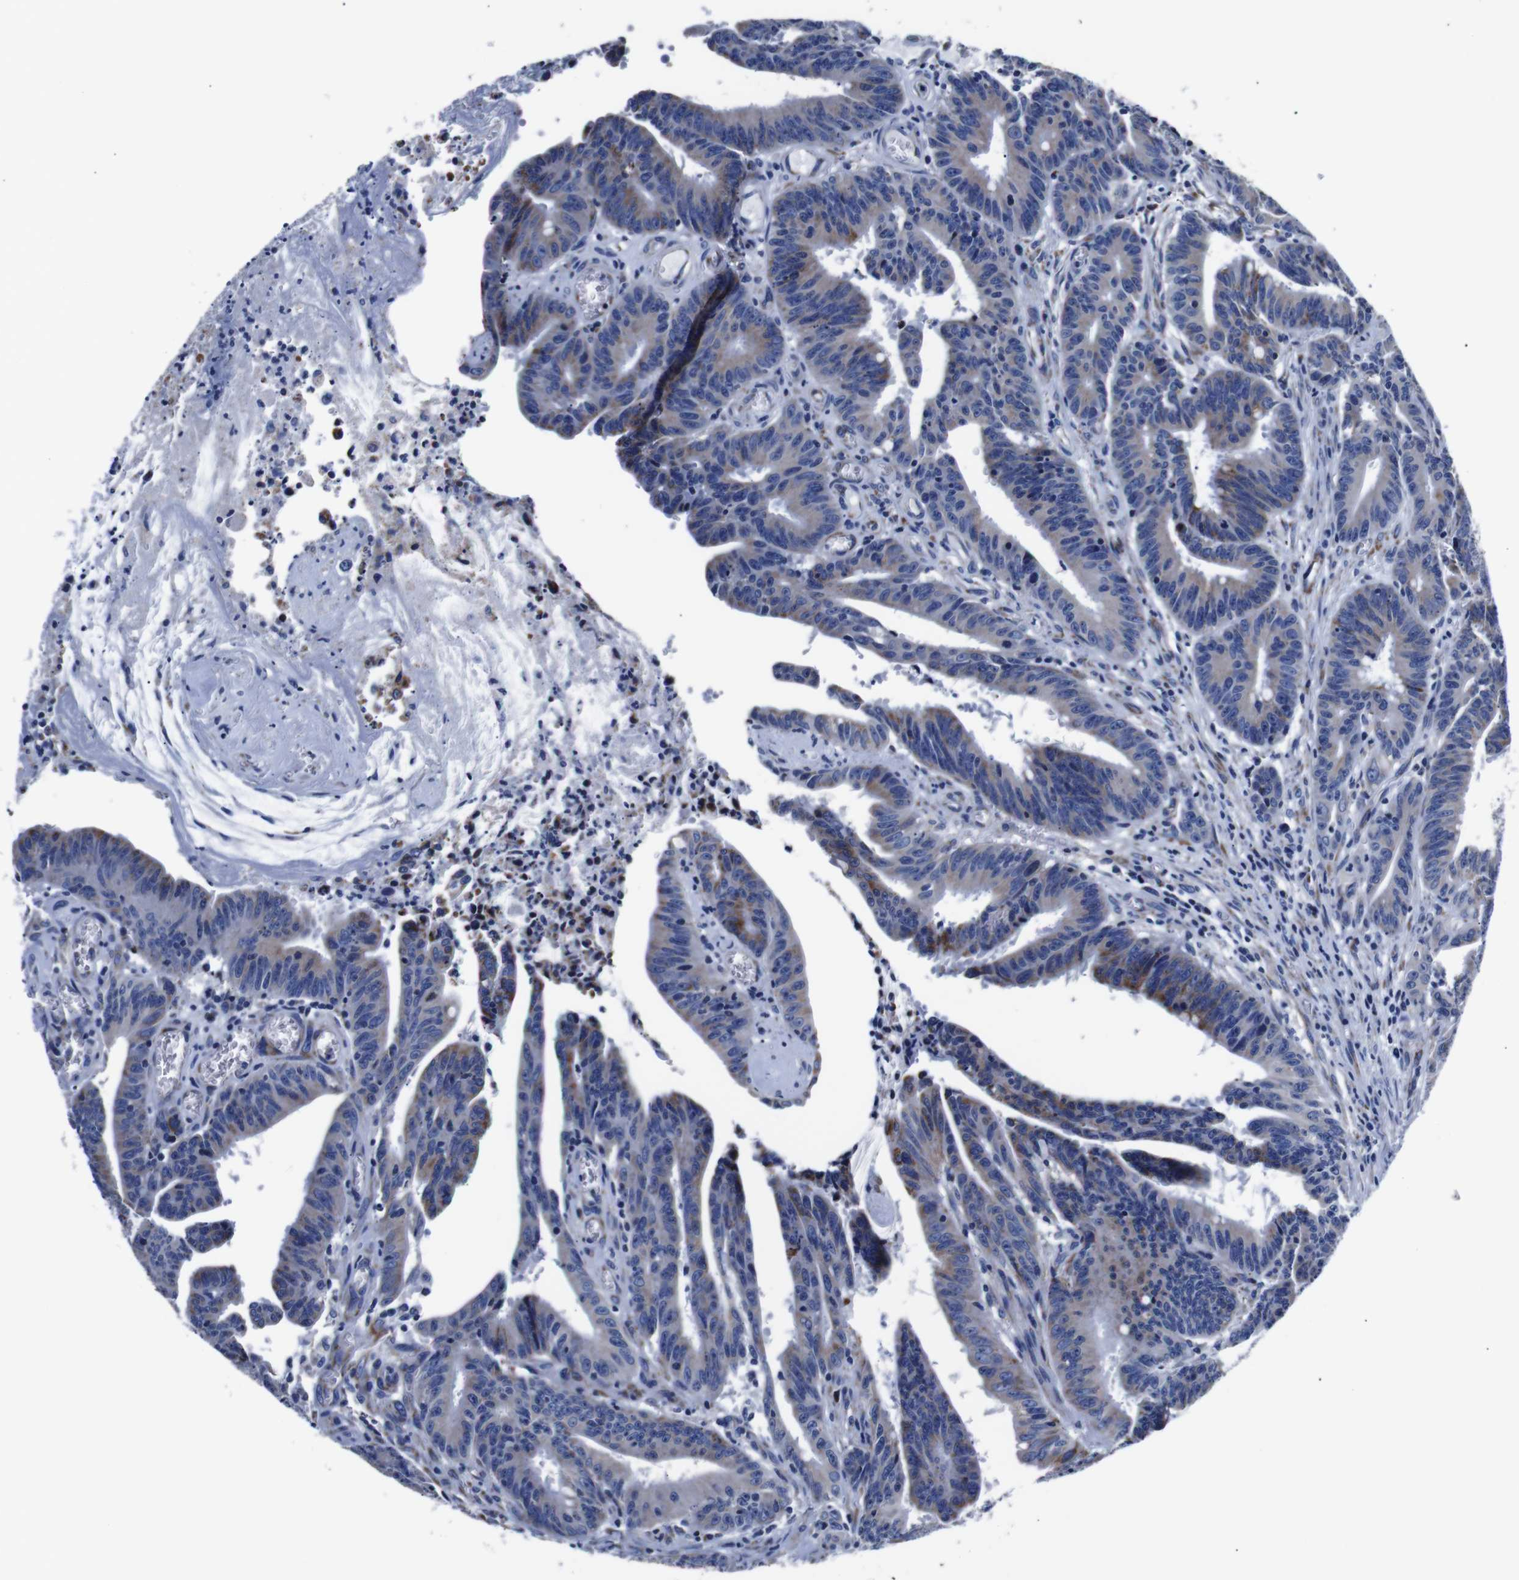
{"staining": {"intensity": "moderate", "quantity": "25%-75%", "location": "cytoplasmic/membranous"}, "tissue": "colorectal cancer", "cell_type": "Tumor cells", "image_type": "cancer", "snomed": [{"axis": "morphology", "description": "Adenocarcinoma, NOS"}, {"axis": "topography", "description": "Colon"}], "caption": "There is medium levels of moderate cytoplasmic/membranous expression in tumor cells of colorectal cancer, as demonstrated by immunohistochemical staining (brown color).", "gene": "FKBP9", "patient": {"sex": "male", "age": 45}}